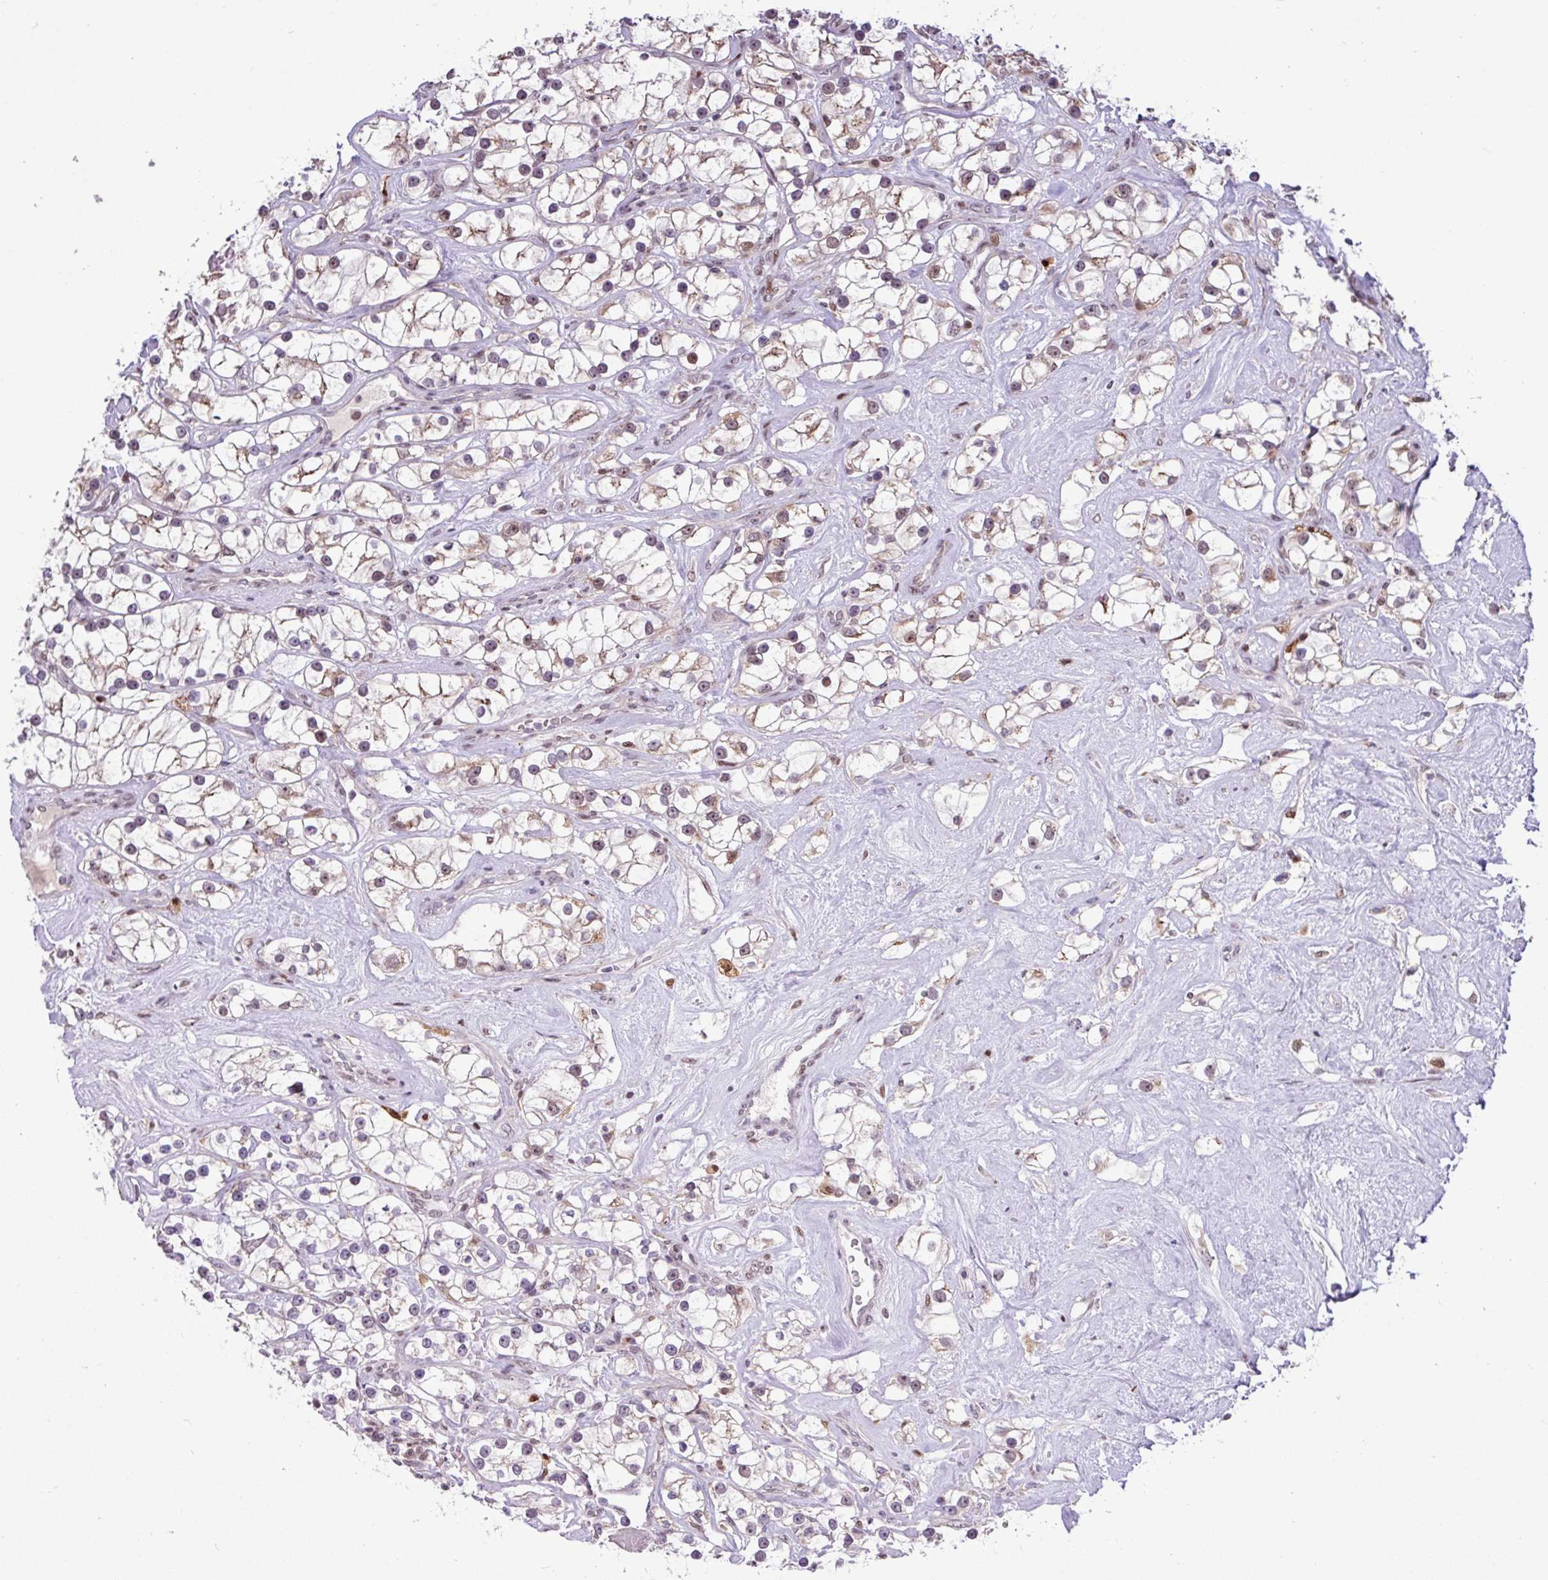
{"staining": {"intensity": "moderate", "quantity": "25%-75%", "location": "cytoplasmic/membranous,nuclear"}, "tissue": "renal cancer", "cell_type": "Tumor cells", "image_type": "cancer", "snomed": [{"axis": "morphology", "description": "Adenocarcinoma, NOS"}, {"axis": "topography", "description": "Kidney"}], "caption": "About 25%-75% of tumor cells in renal cancer (adenocarcinoma) show moderate cytoplasmic/membranous and nuclear protein expression as visualized by brown immunohistochemical staining.", "gene": "BRD3", "patient": {"sex": "male", "age": 77}}